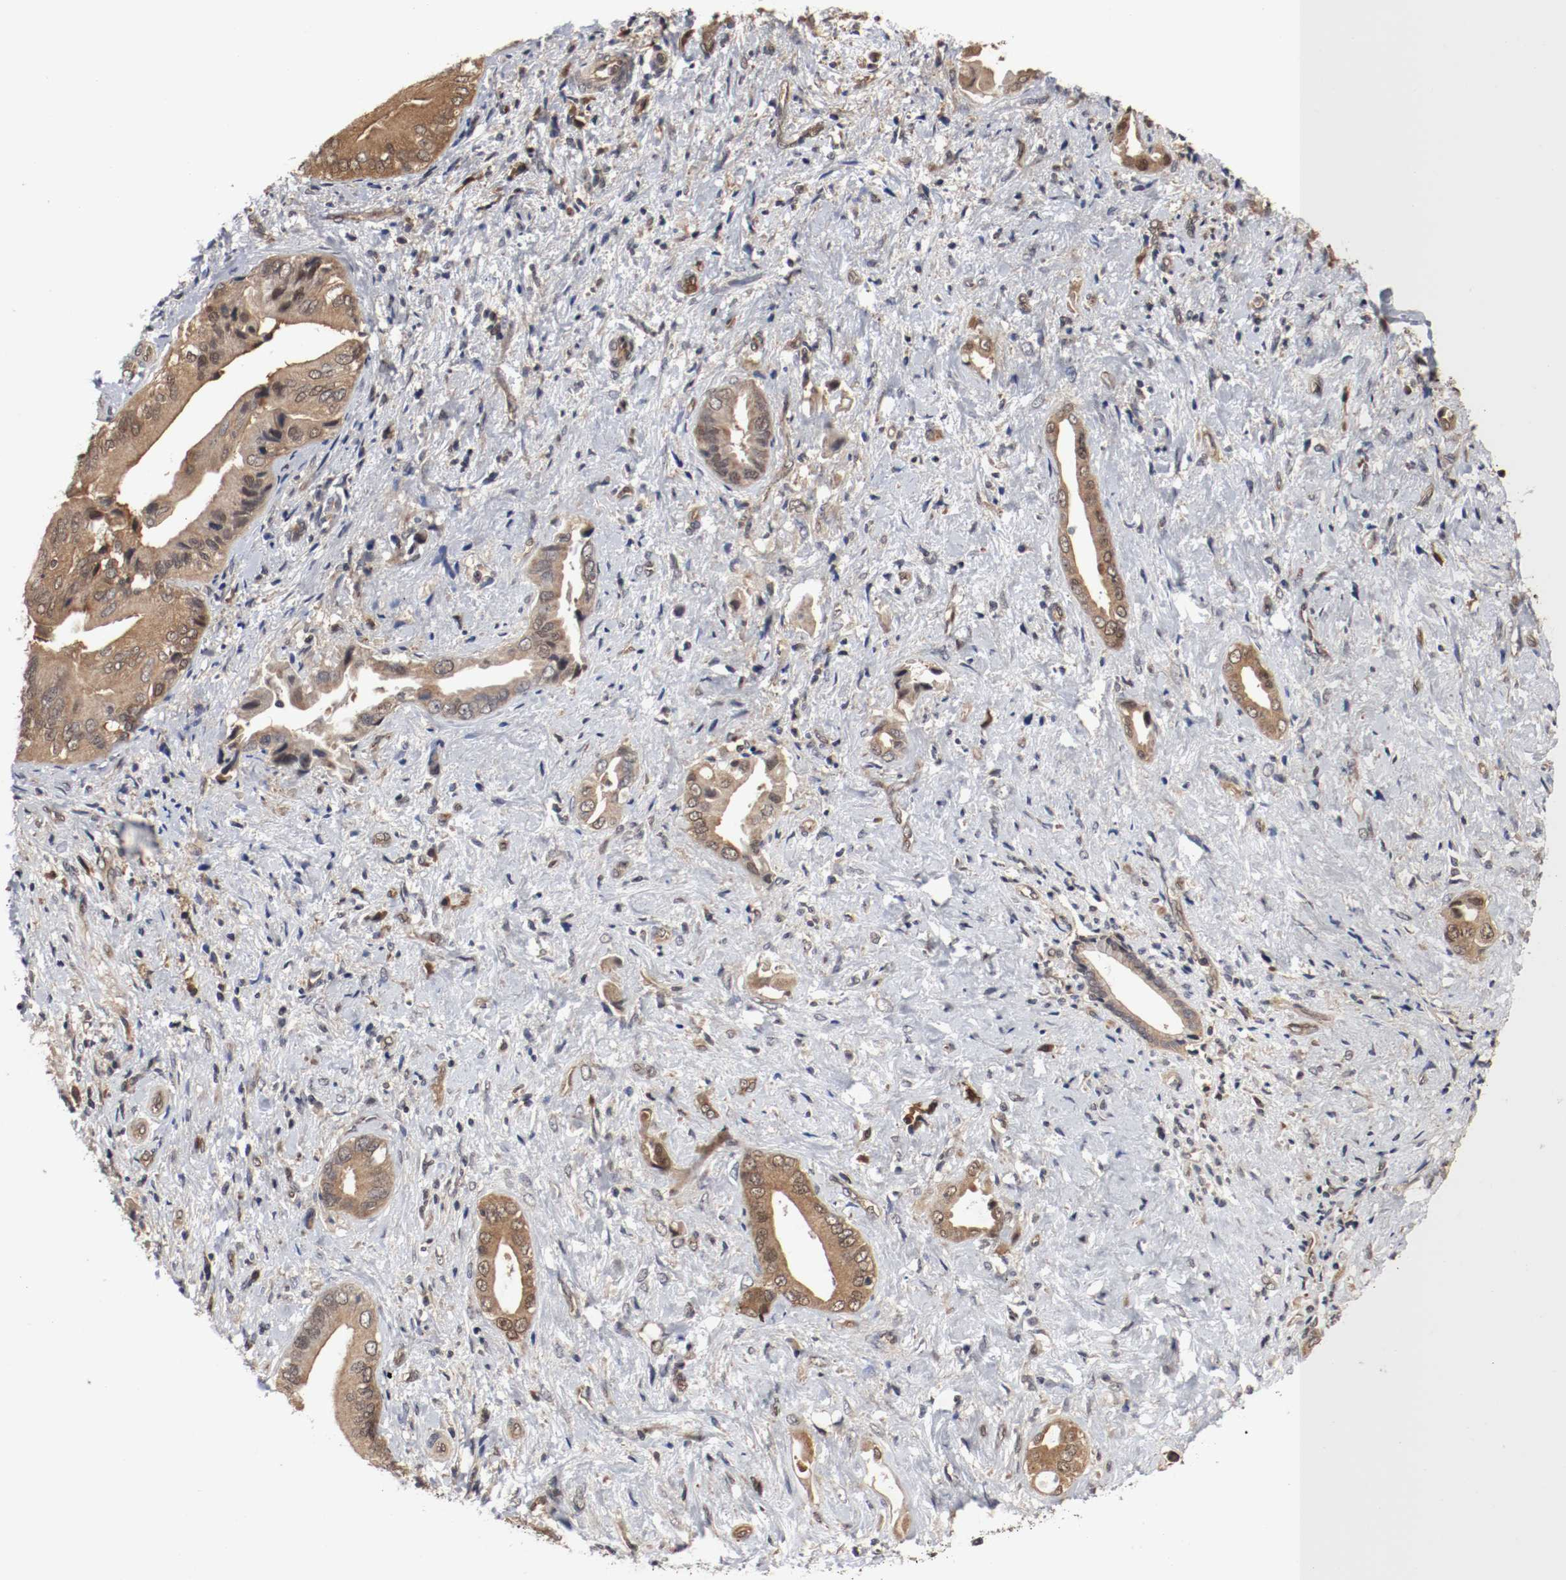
{"staining": {"intensity": "moderate", "quantity": ">75%", "location": "cytoplasmic/membranous,nuclear"}, "tissue": "liver cancer", "cell_type": "Tumor cells", "image_type": "cancer", "snomed": [{"axis": "morphology", "description": "Cholangiocarcinoma"}, {"axis": "topography", "description": "Liver"}], "caption": "Liver cancer was stained to show a protein in brown. There is medium levels of moderate cytoplasmic/membranous and nuclear expression in about >75% of tumor cells. Using DAB (3,3'-diaminobenzidine) (brown) and hematoxylin (blue) stains, captured at high magnification using brightfield microscopy.", "gene": "AFG3L2", "patient": {"sex": "male", "age": 58}}